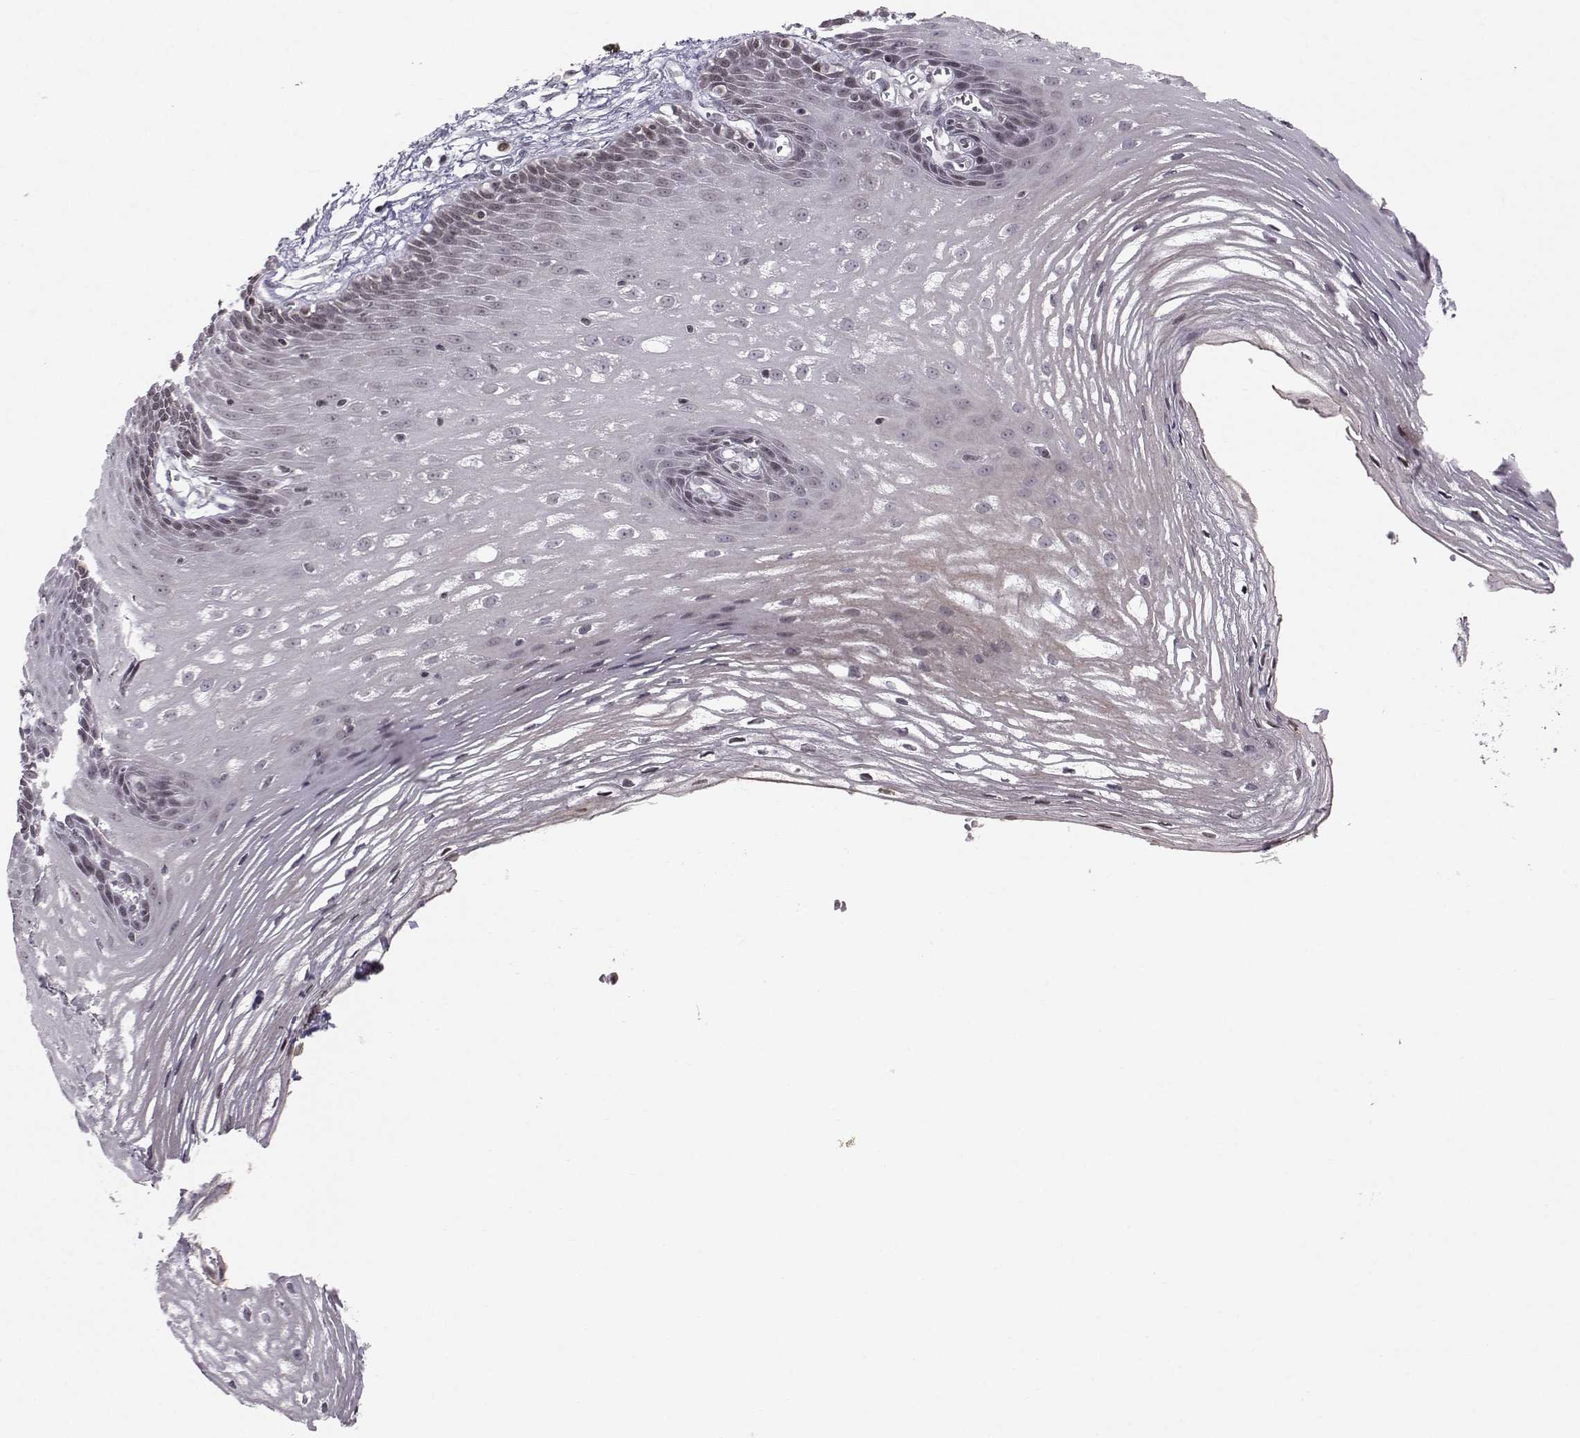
{"staining": {"intensity": "negative", "quantity": "none", "location": "none"}, "tissue": "esophagus", "cell_type": "Squamous epithelial cells", "image_type": "normal", "snomed": [{"axis": "morphology", "description": "Normal tissue, NOS"}, {"axis": "topography", "description": "Esophagus"}], "caption": "High power microscopy micrograph of an immunohistochemistry histopathology image of benign esophagus, revealing no significant positivity in squamous epithelial cells.", "gene": "MARCHF4", "patient": {"sex": "male", "age": 72}}